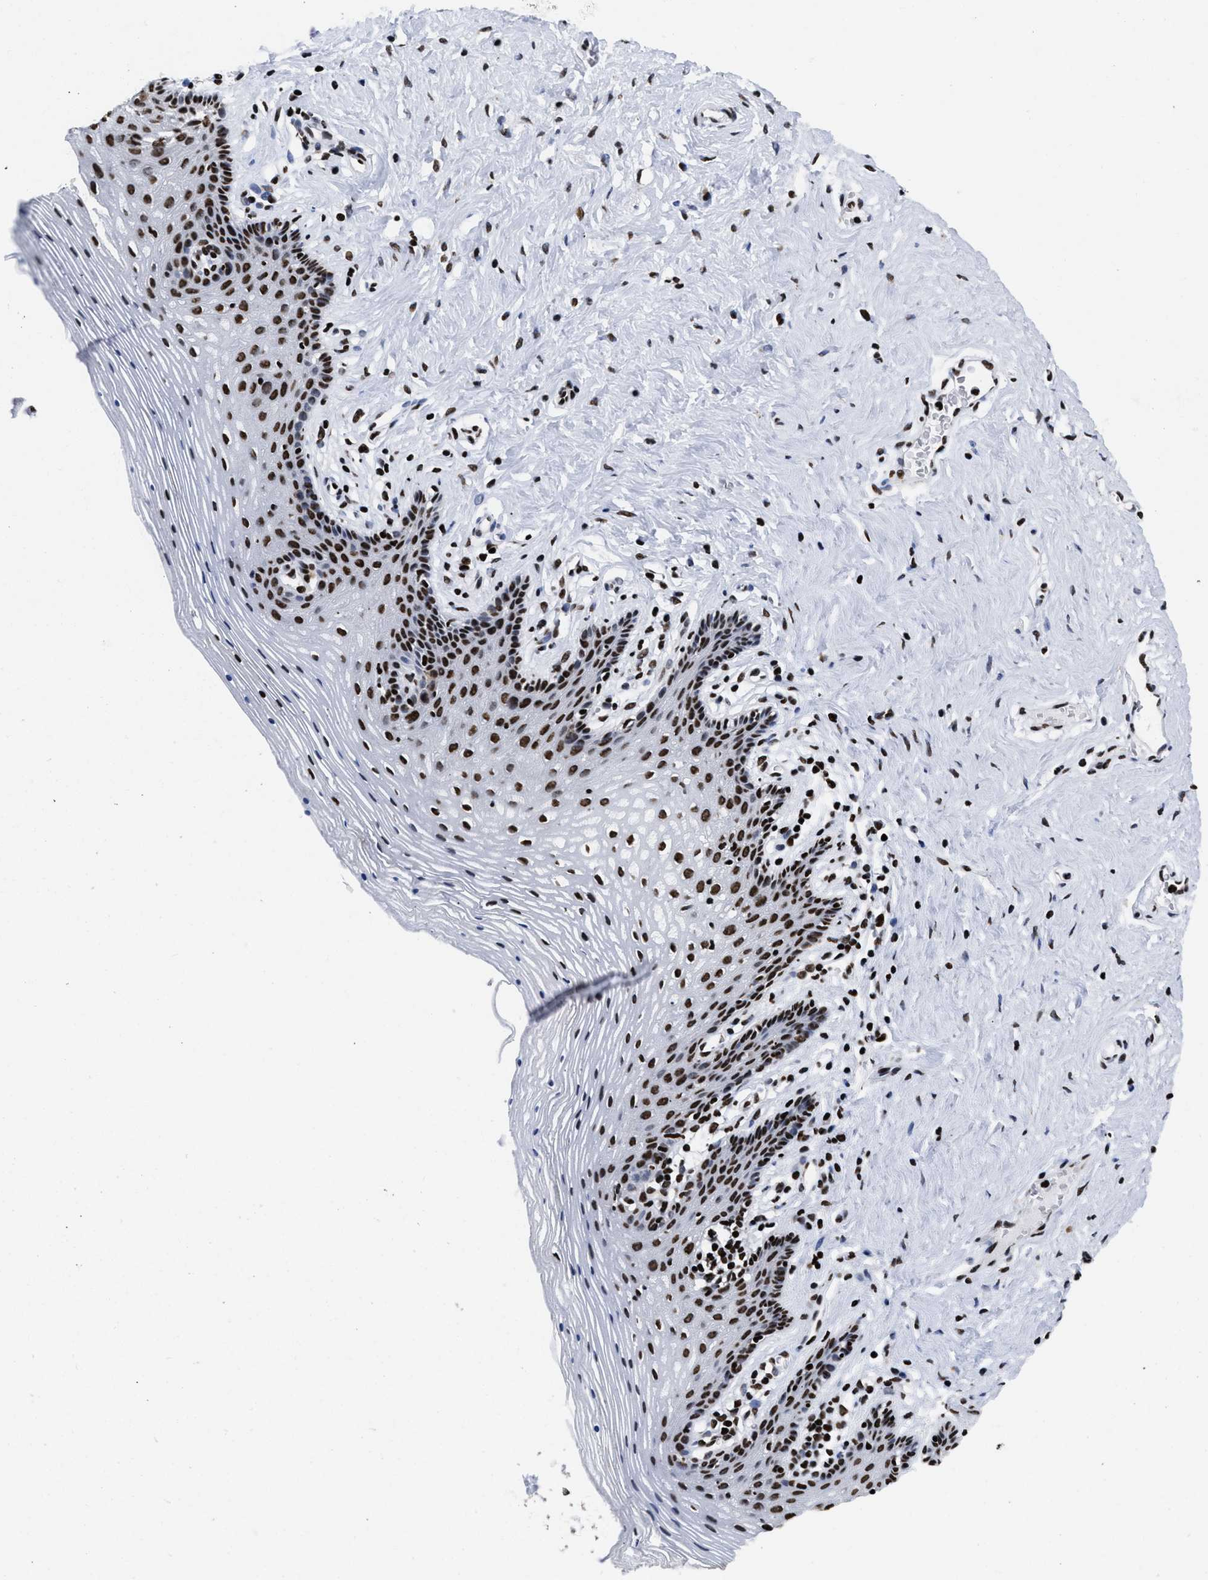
{"staining": {"intensity": "strong", "quantity": ">75%", "location": "nuclear"}, "tissue": "vagina", "cell_type": "Squamous epithelial cells", "image_type": "normal", "snomed": [{"axis": "morphology", "description": "Normal tissue, NOS"}, {"axis": "topography", "description": "Vagina"}], "caption": "A brown stain labels strong nuclear staining of a protein in squamous epithelial cells of normal human vagina. The protein is stained brown, and the nuclei are stained in blue (DAB (3,3'-diaminobenzidine) IHC with brightfield microscopy, high magnification).", "gene": "CALHM3", "patient": {"sex": "female", "age": 32}}